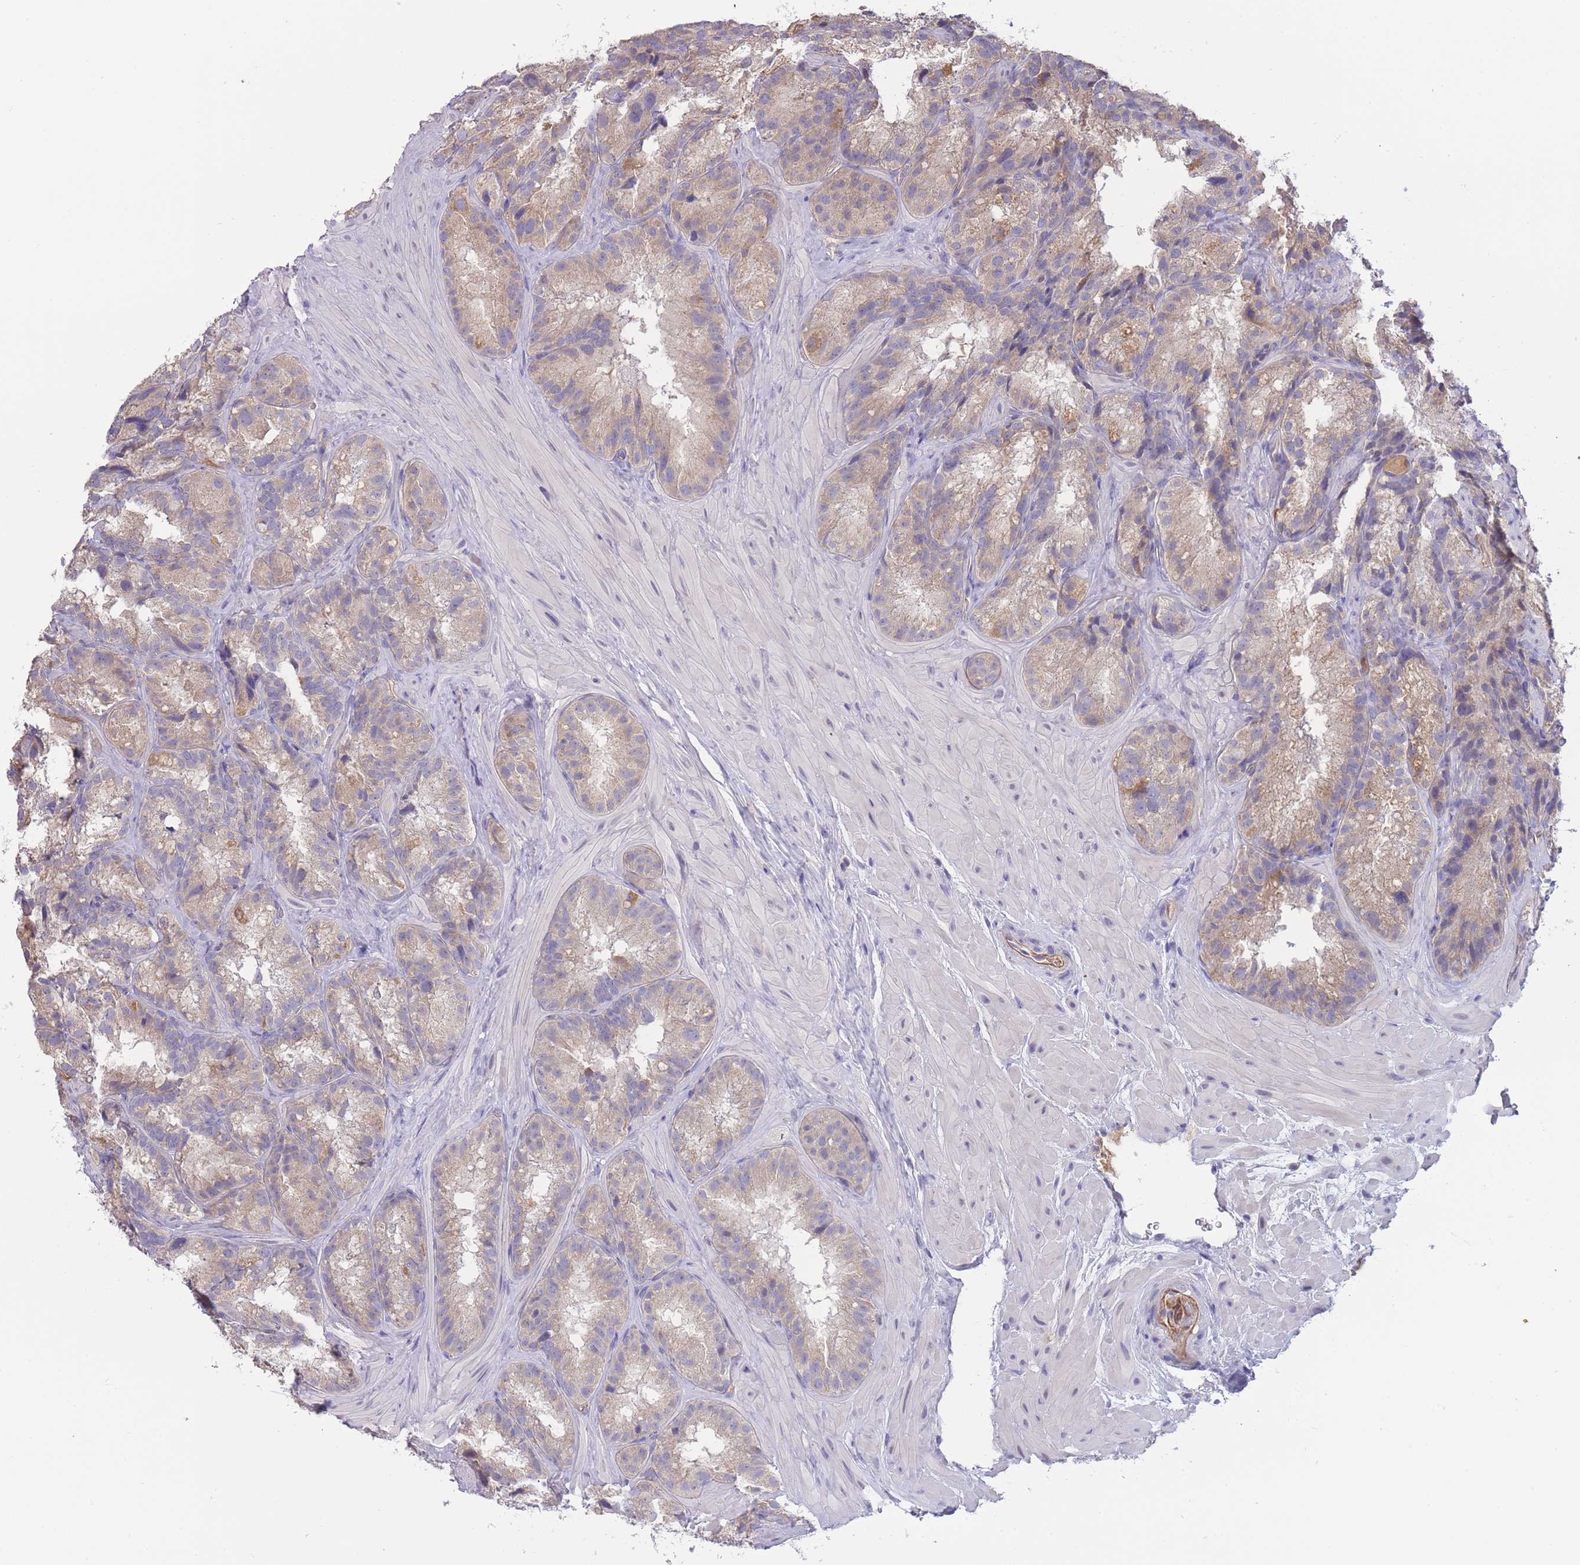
{"staining": {"intensity": "negative", "quantity": "none", "location": "none"}, "tissue": "seminal vesicle", "cell_type": "Glandular cells", "image_type": "normal", "snomed": [{"axis": "morphology", "description": "Normal tissue, NOS"}, {"axis": "topography", "description": "Seminal veicle"}], "caption": "This micrograph is of benign seminal vesicle stained with immunohistochemistry (IHC) to label a protein in brown with the nuclei are counter-stained blue. There is no expression in glandular cells.", "gene": "NDUFAF5", "patient": {"sex": "male", "age": 58}}